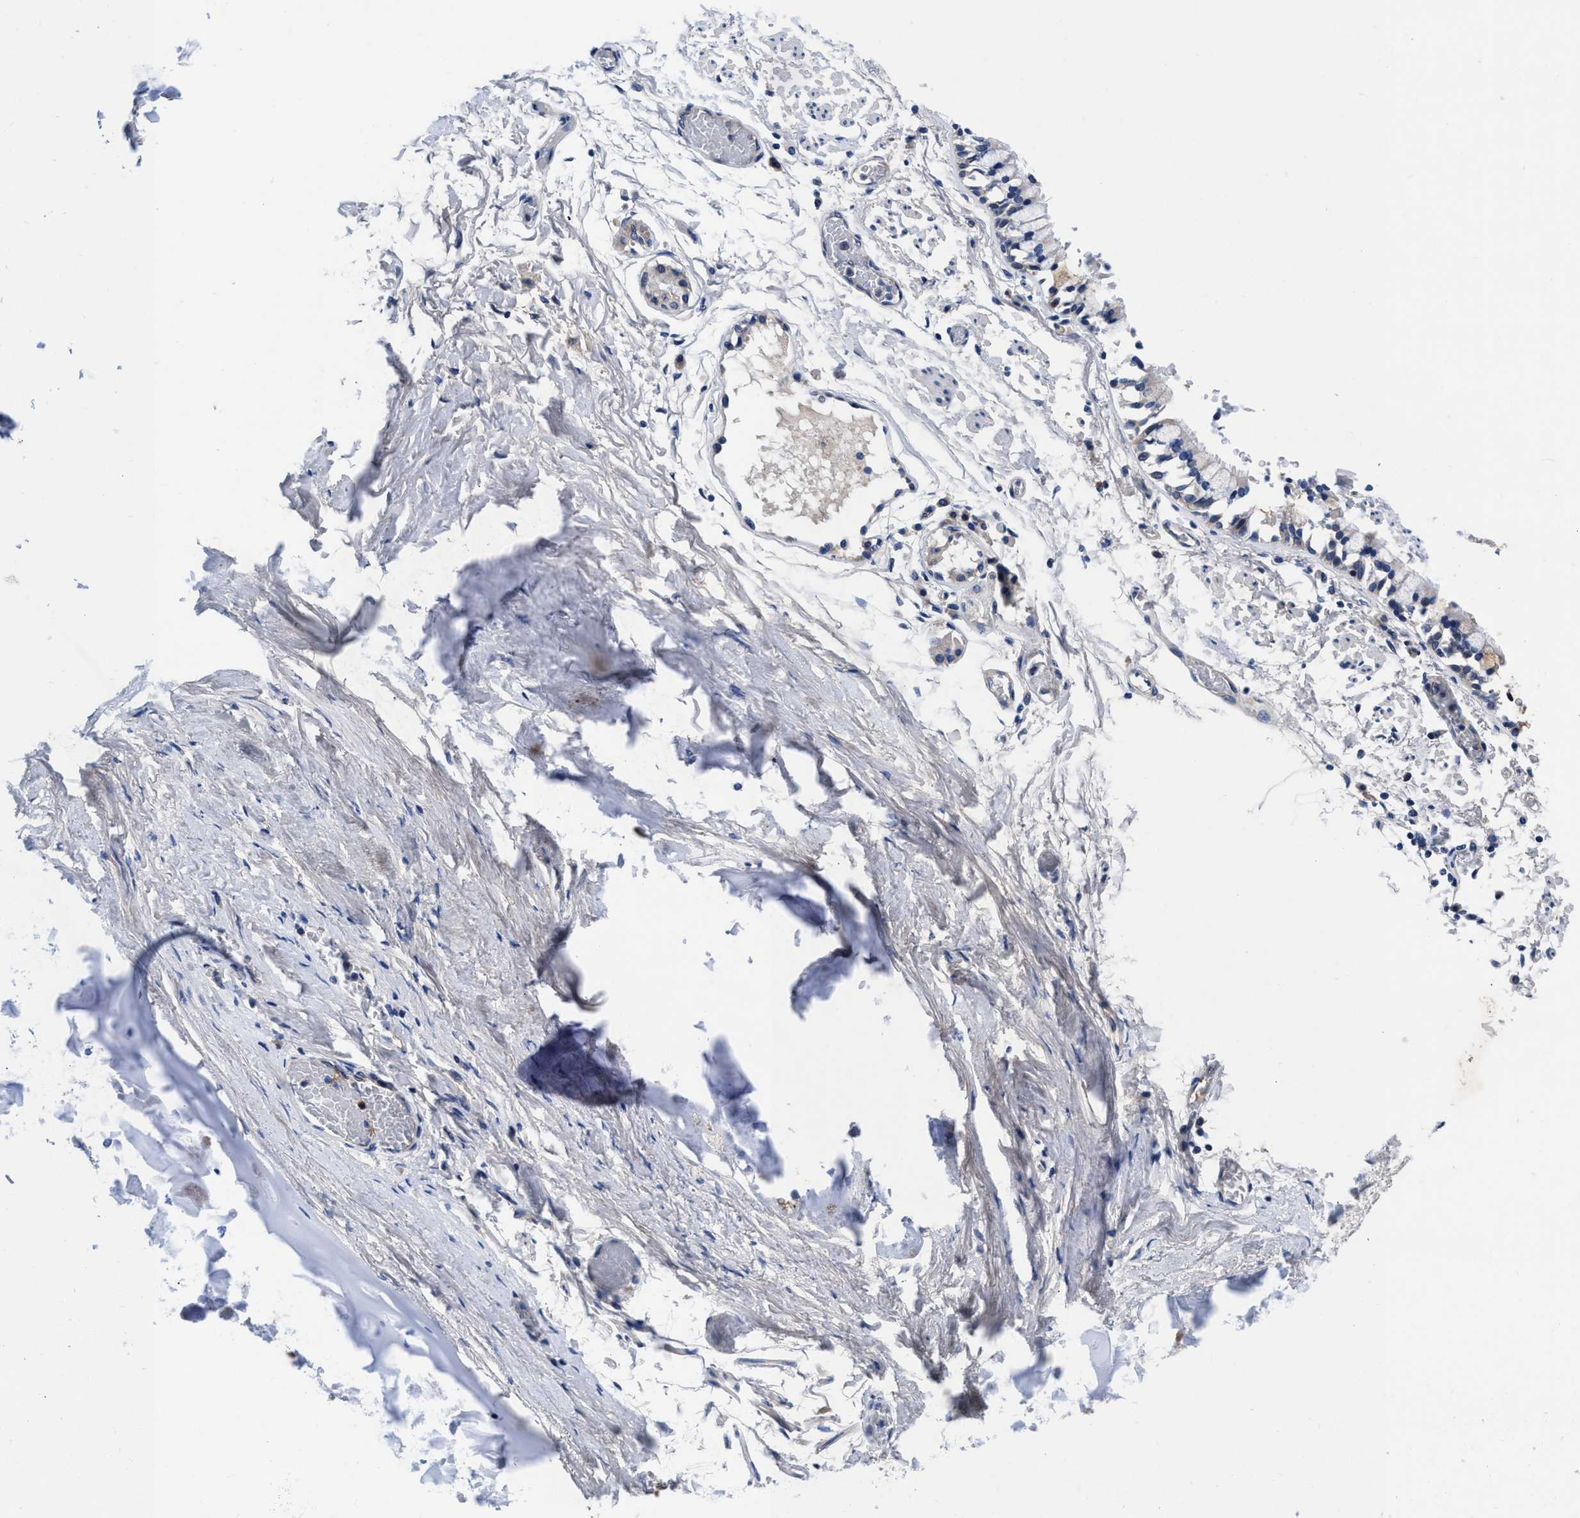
{"staining": {"intensity": "negative", "quantity": "none", "location": "none"}, "tissue": "adipose tissue", "cell_type": "Adipocytes", "image_type": "normal", "snomed": [{"axis": "morphology", "description": "Normal tissue, NOS"}, {"axis": "topography", "description": "Cartilage tissue"}, {"axis": "topography", "description": "Lung"}], "caption": "An immunohistochemistry micrograph of unremarkable adipose tissue is shown. There is no staining in adipocytes of adipose tissue. (DAB immunohistochemistry (IHC), high magnification).", "gene": "DHRS13", "patient": {"sex": "female", "age": 77}}